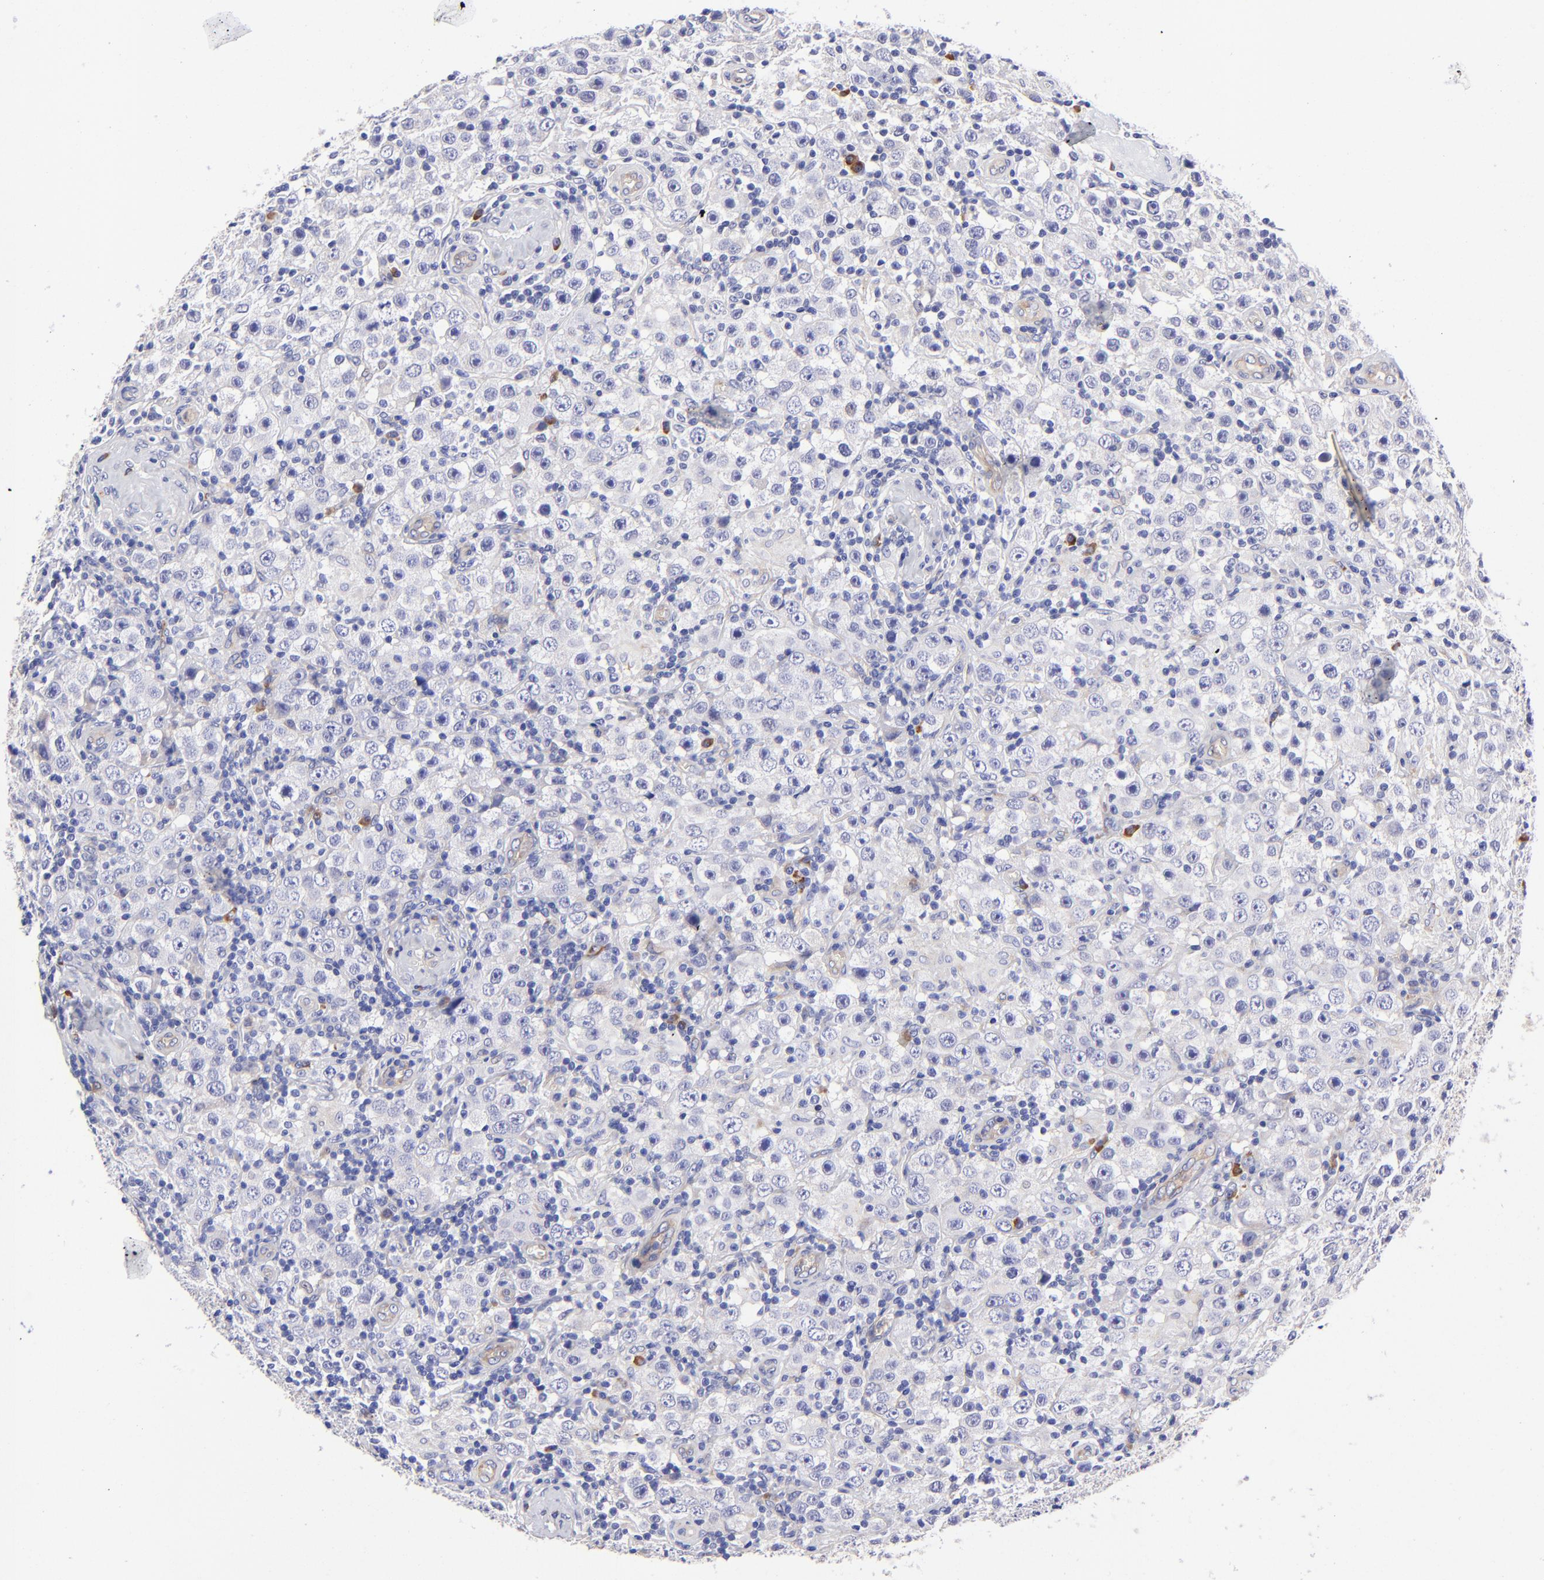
{"staining": {"intensity": "negative", "quantity": "none", "location": "none"}, "tissue": "testis cancer", "cell_type": "Tumor cells", "image_type": "cancer", "snomed": [{"axis": "morphology", "description": "Seminoma, NOS"}, {"axis": "topography", "description": "Testis"}], "caption": "Testis seminoma stained for a protein using immunohistochemistry (IHC) reveals no positivity tumor cells.", "gene": "PPFIBP1", "patient": {"sex": "male", "age": 32}}